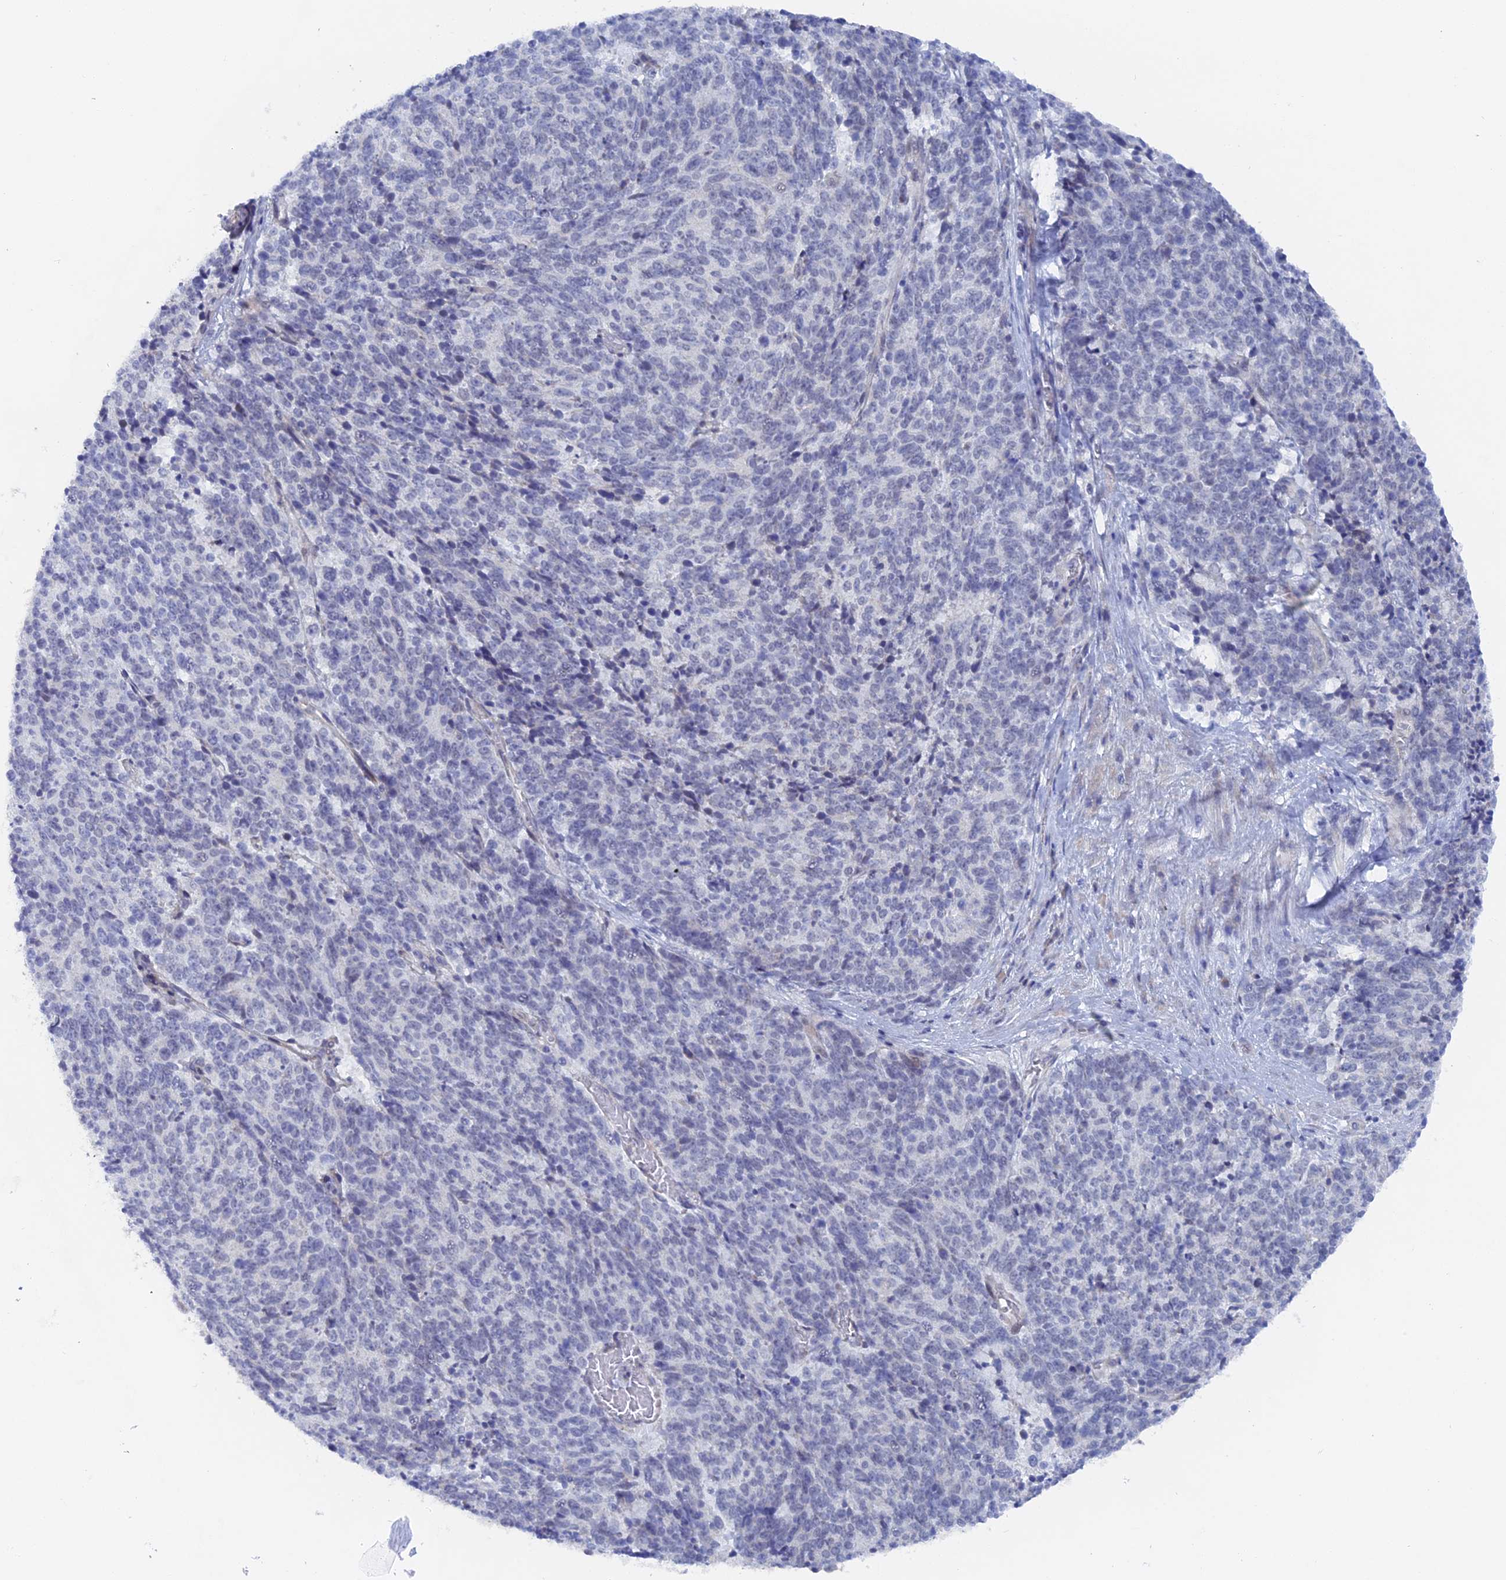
{"staining": {"intensity": "negative", "quantity": "none", "location": "none"}, "tissue": "cervical cancer", "cell_type": "Tumor cells", "image_type": "cancer", "snomed": [{"axis": "morphology", "description": "Squamous cell carcinoma, NOS"}, {"axis": "topography", "description": "Cervix"}], "caption": "There is no significant staining in tumor cells of squamous cell carcinoma (cervical).", "gene": "DACT3", "patient": {"sex": "female", "age": 29}}